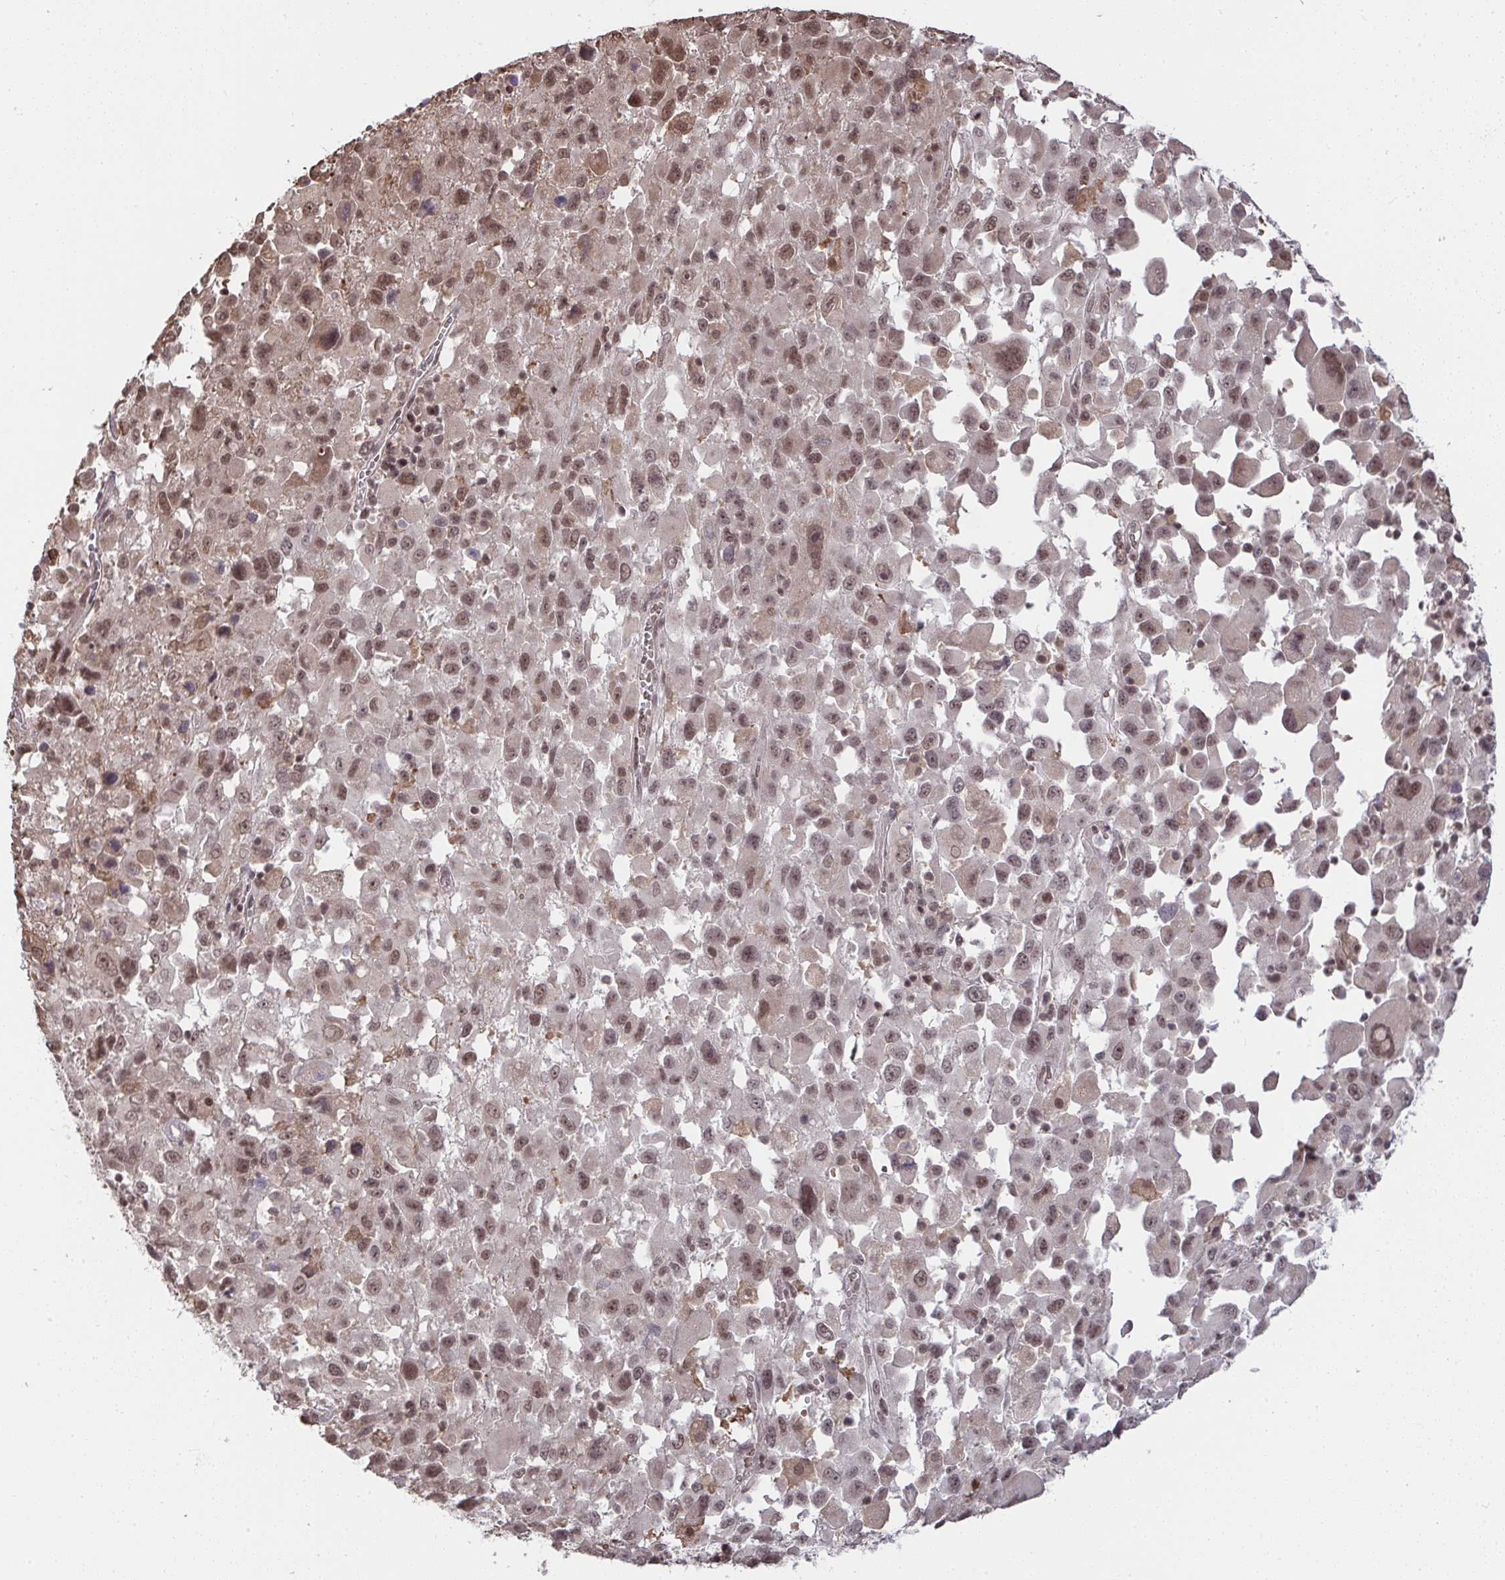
{"staining": {"intensity": "moderate", "quantity": ">75%", "location": "nuclear"}, "tissue": "melanoma", "cell_type": "Tumor cells", "image_type": "cancer", "snomed": [{"axis": "morphology", "description": "Malignant melanoma, Metastatic site"}, {"axis": "topography", "description": "Soft tissue"}], "caption": "Melanoma tissue exhibits moderate nuclear expression in approximately >75% of tumor cells", "gene": "SAP30", "patient": {"sex": "male", "age": 50}}